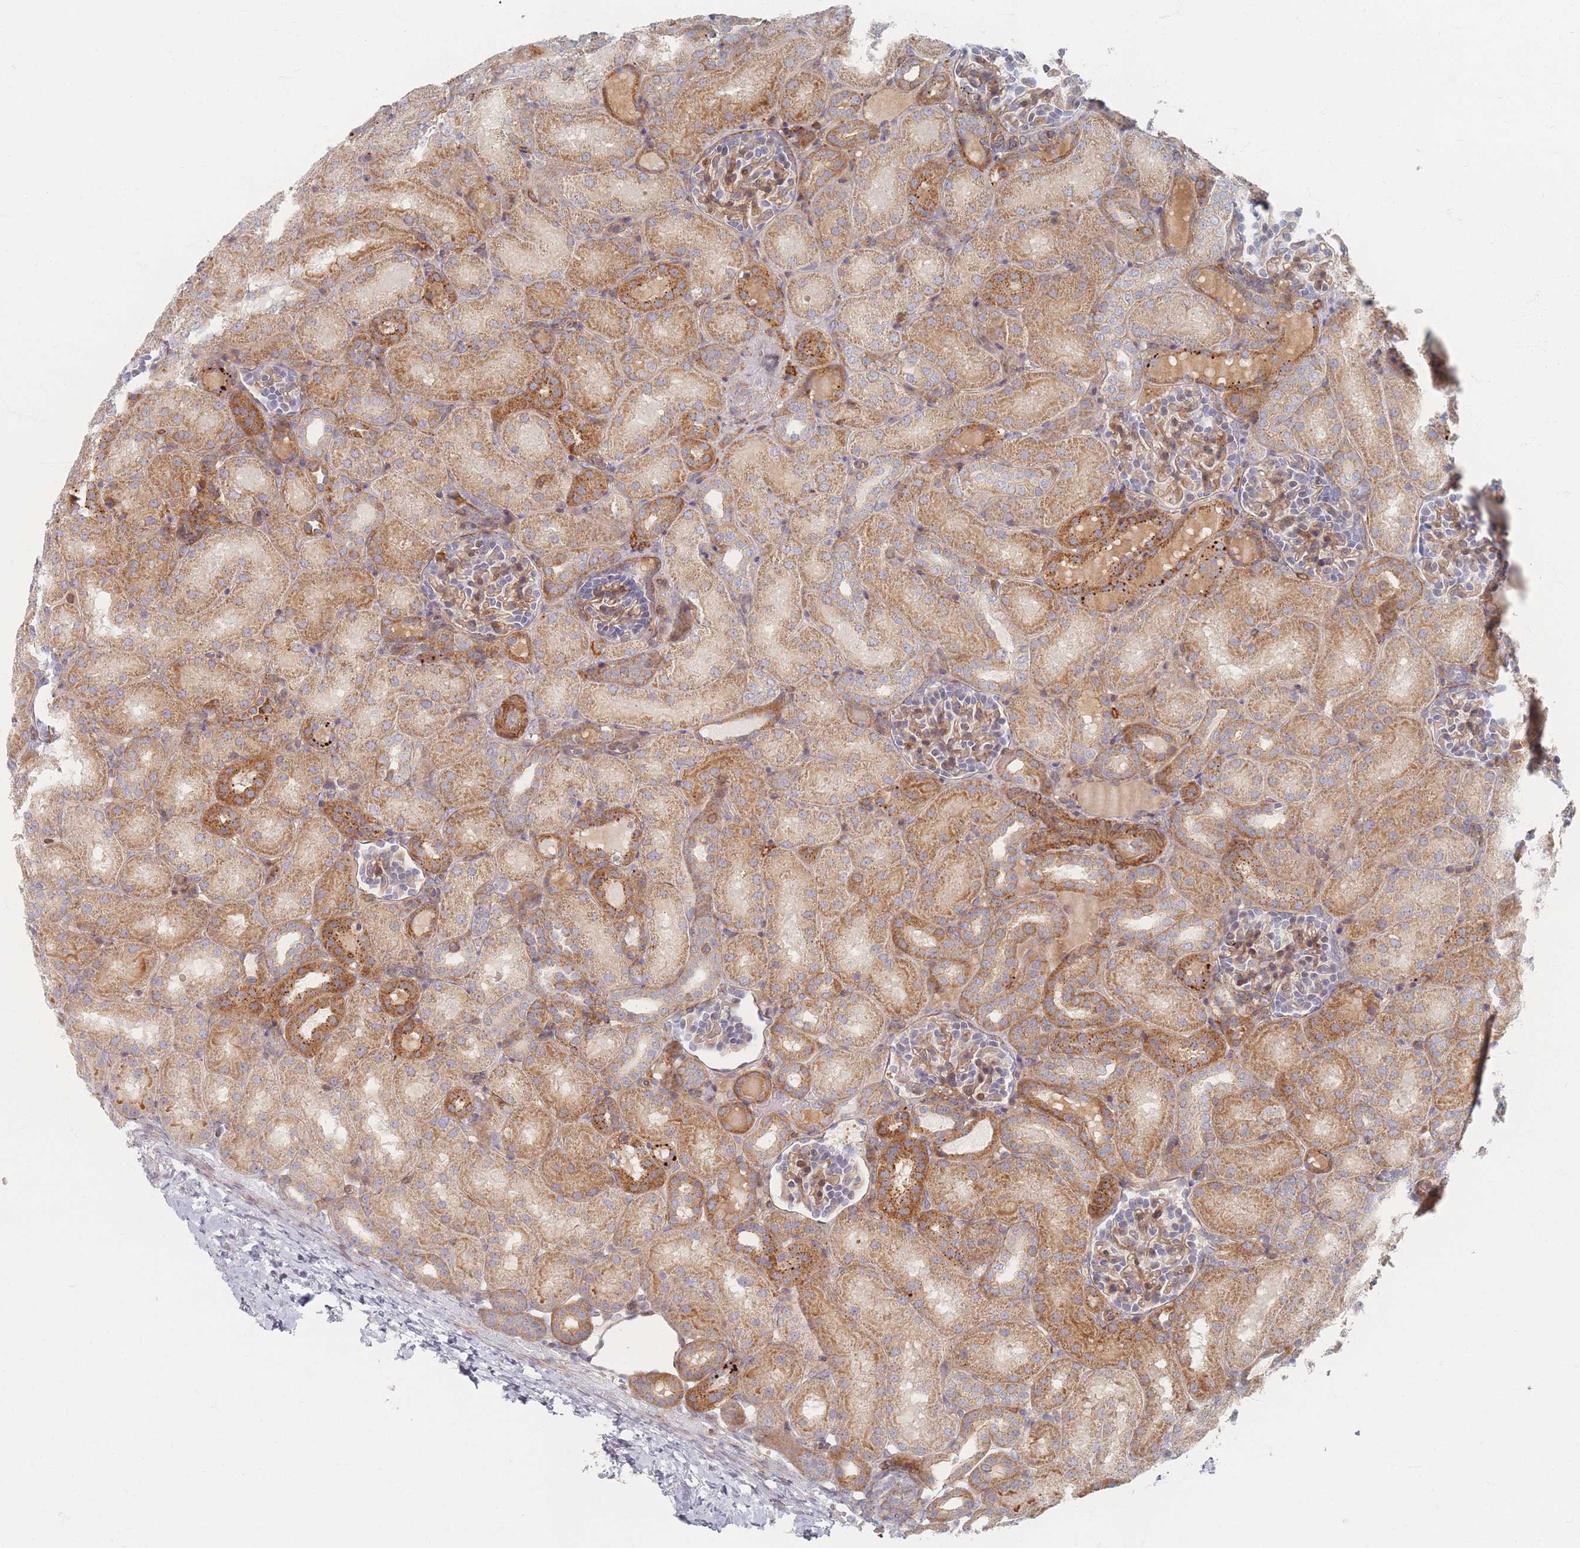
{"staining": {"intensity": "moderate", "quantity": "25%-75%", "location": "cytoplasmic/membranous"}, "tissue": "kidney", "cell_type": "Cells in glomeruli", "image_type": "normal", "snomed": [{"axis": "morphology", "description": "Normal tissue, NOS"}, {"axis": "topography", "description": "Kidney"}], "caption": "Cells in glomeruli demonstrate medium levels of moderate cytoplasmic/membranous staining in about 25%-75% of cells in benign human kidney. (DAB IHC, brown staining for protein, blue staining for nuclei).", "gene": "ZKSCAN7", "patient": {"sex": "male", "age": 1}}